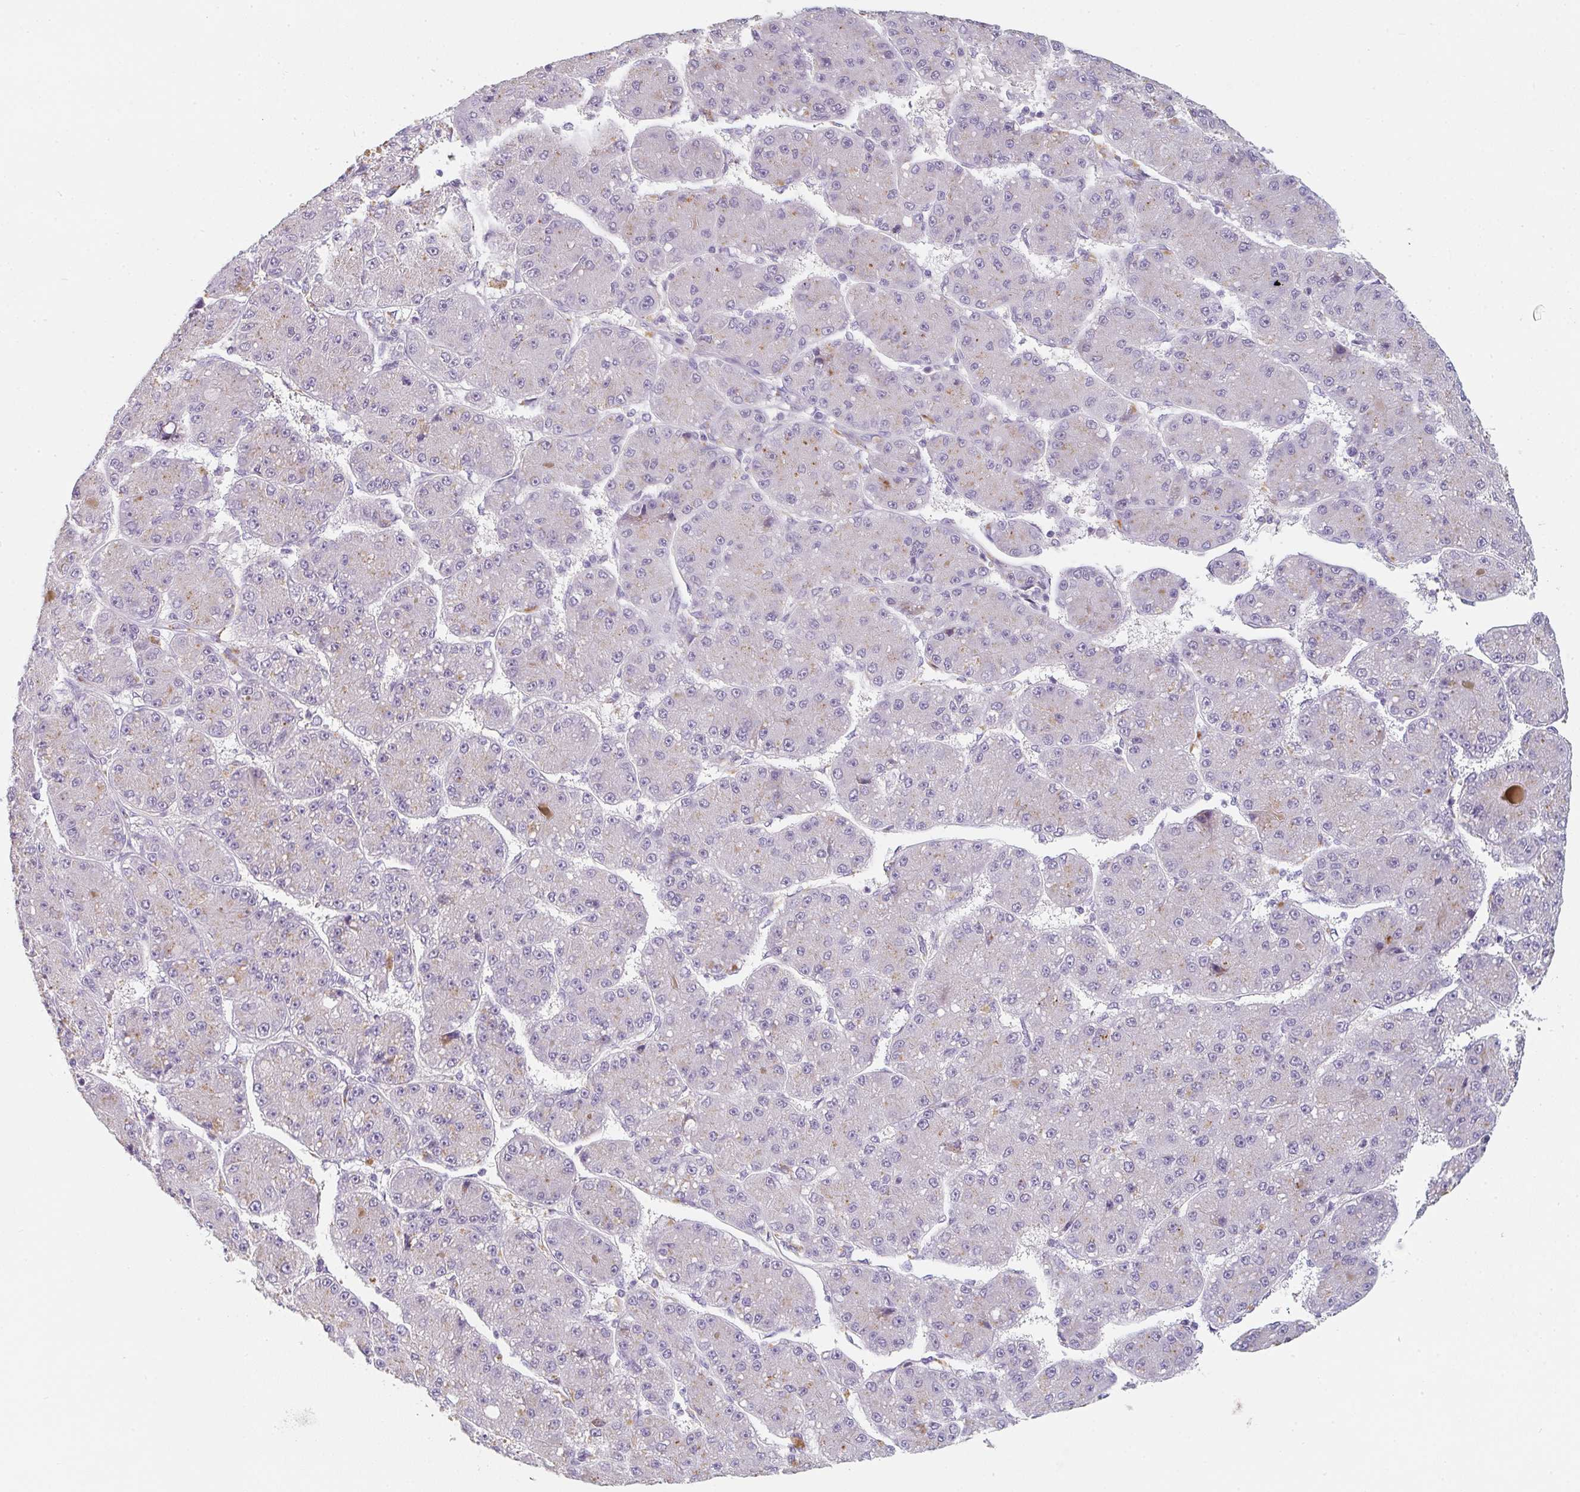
{"staining": {"intensity": "negative", "quantity": "none", "location": "none"}, "tissue": "liver cancer", "cell_type": "Tumor cells", "image_type": "cancer", "snomed": [{"axis": "morphology", "description": "Carcinoma, Hepatocellular, NOS"}, {"axis": "topography", "description": "Liver"}], "caption": "This is an IHC photomicrograph of human liver hepatocellular carcinoma. There is no staining in tumor cells.", "gene": "C1QTNF8", "patient": {"sex": "male", "age": 67}}